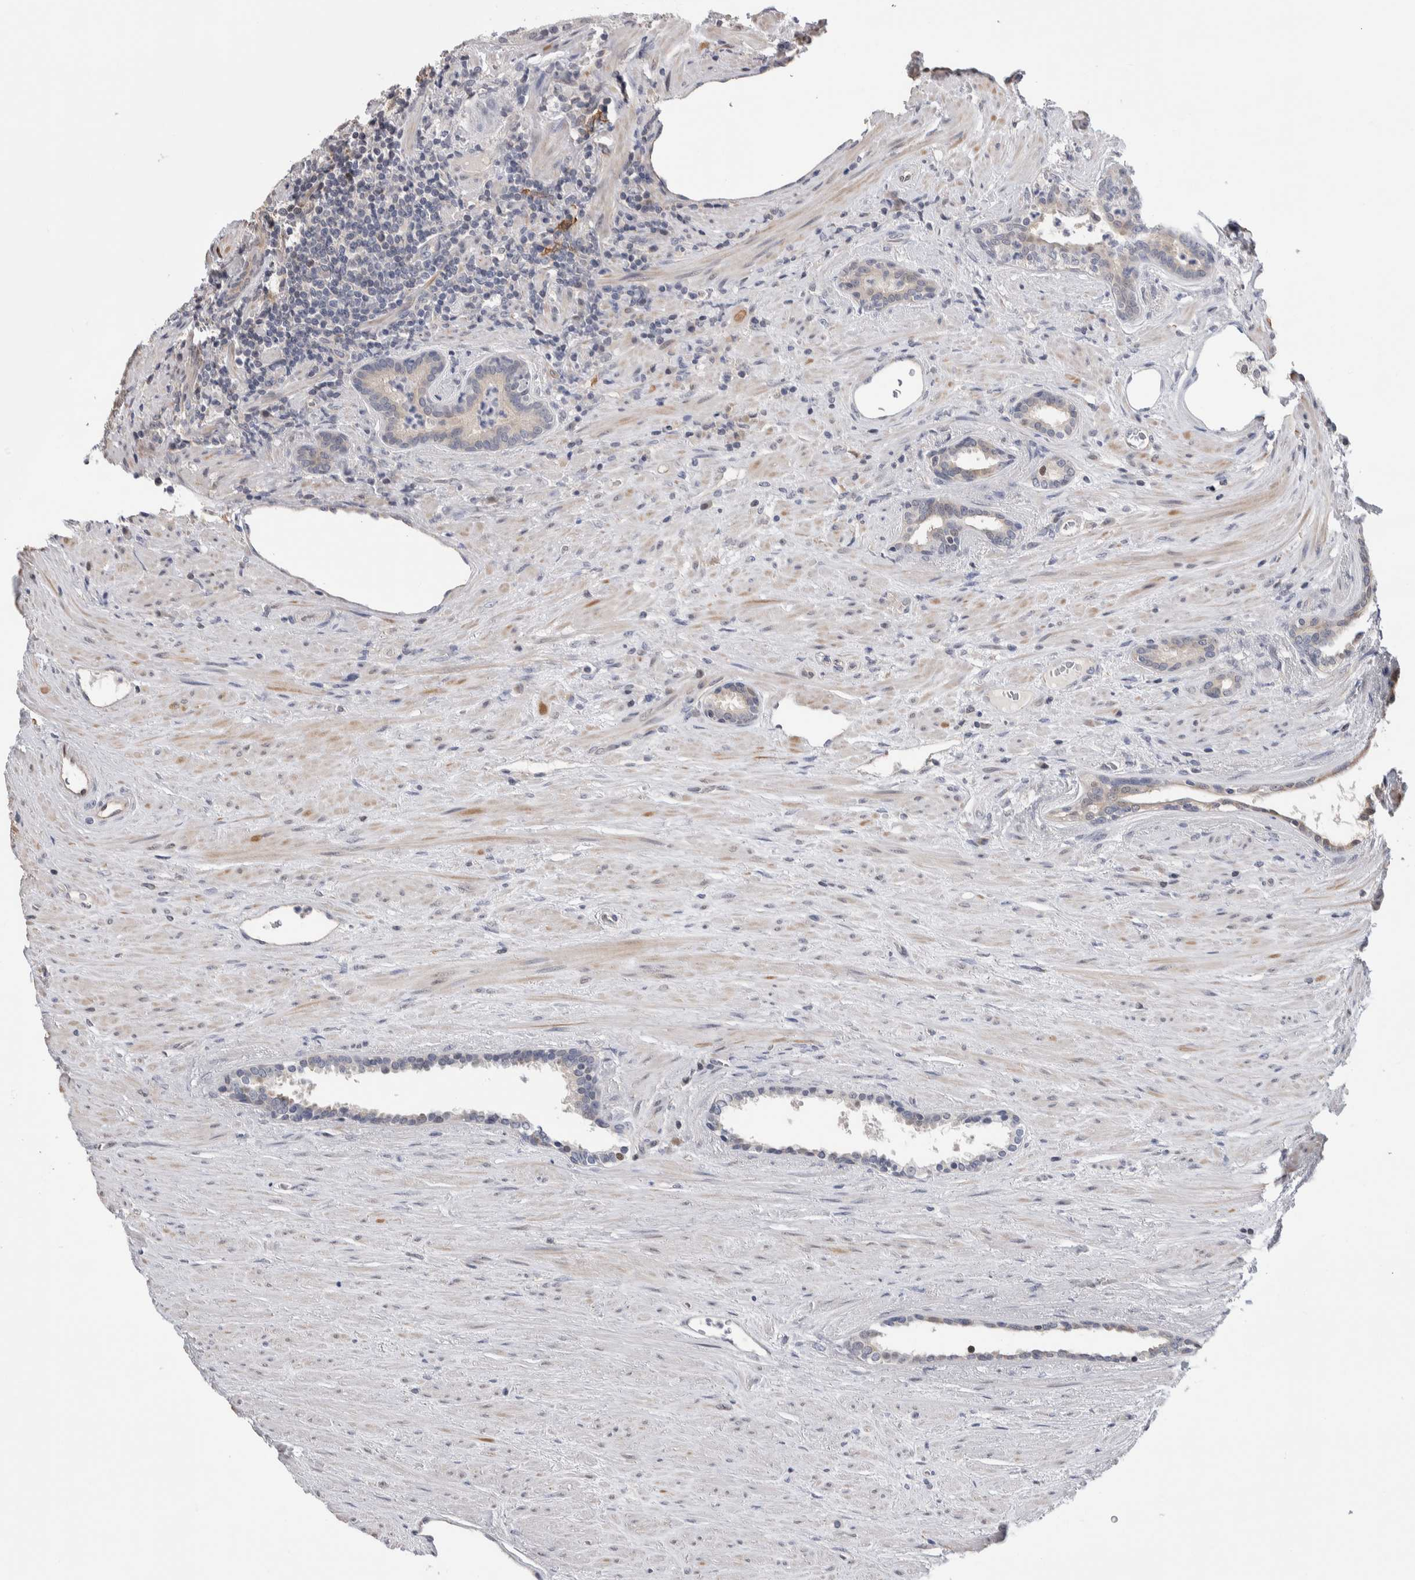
{"staining": {"intensity": "weak", "quantity": "<25%", "location": "nuclear"}, "tissue": "prostate cancer", "cell_type": "Tumor cells", "image_type": "cancer", "snomed": [{"axis": "morphology", "description": "Adenocarcinoma, High grade"}, {"axis": "topography", "description": "Prostate"}], "caption": "Human adenocarcinoma (high-grade) (prostate) stained for a protein using immunohistochemistry shows no expression in tumor cells.", "gene": "ZBTB49", "patient": {"sex": "male", "age": 71}}